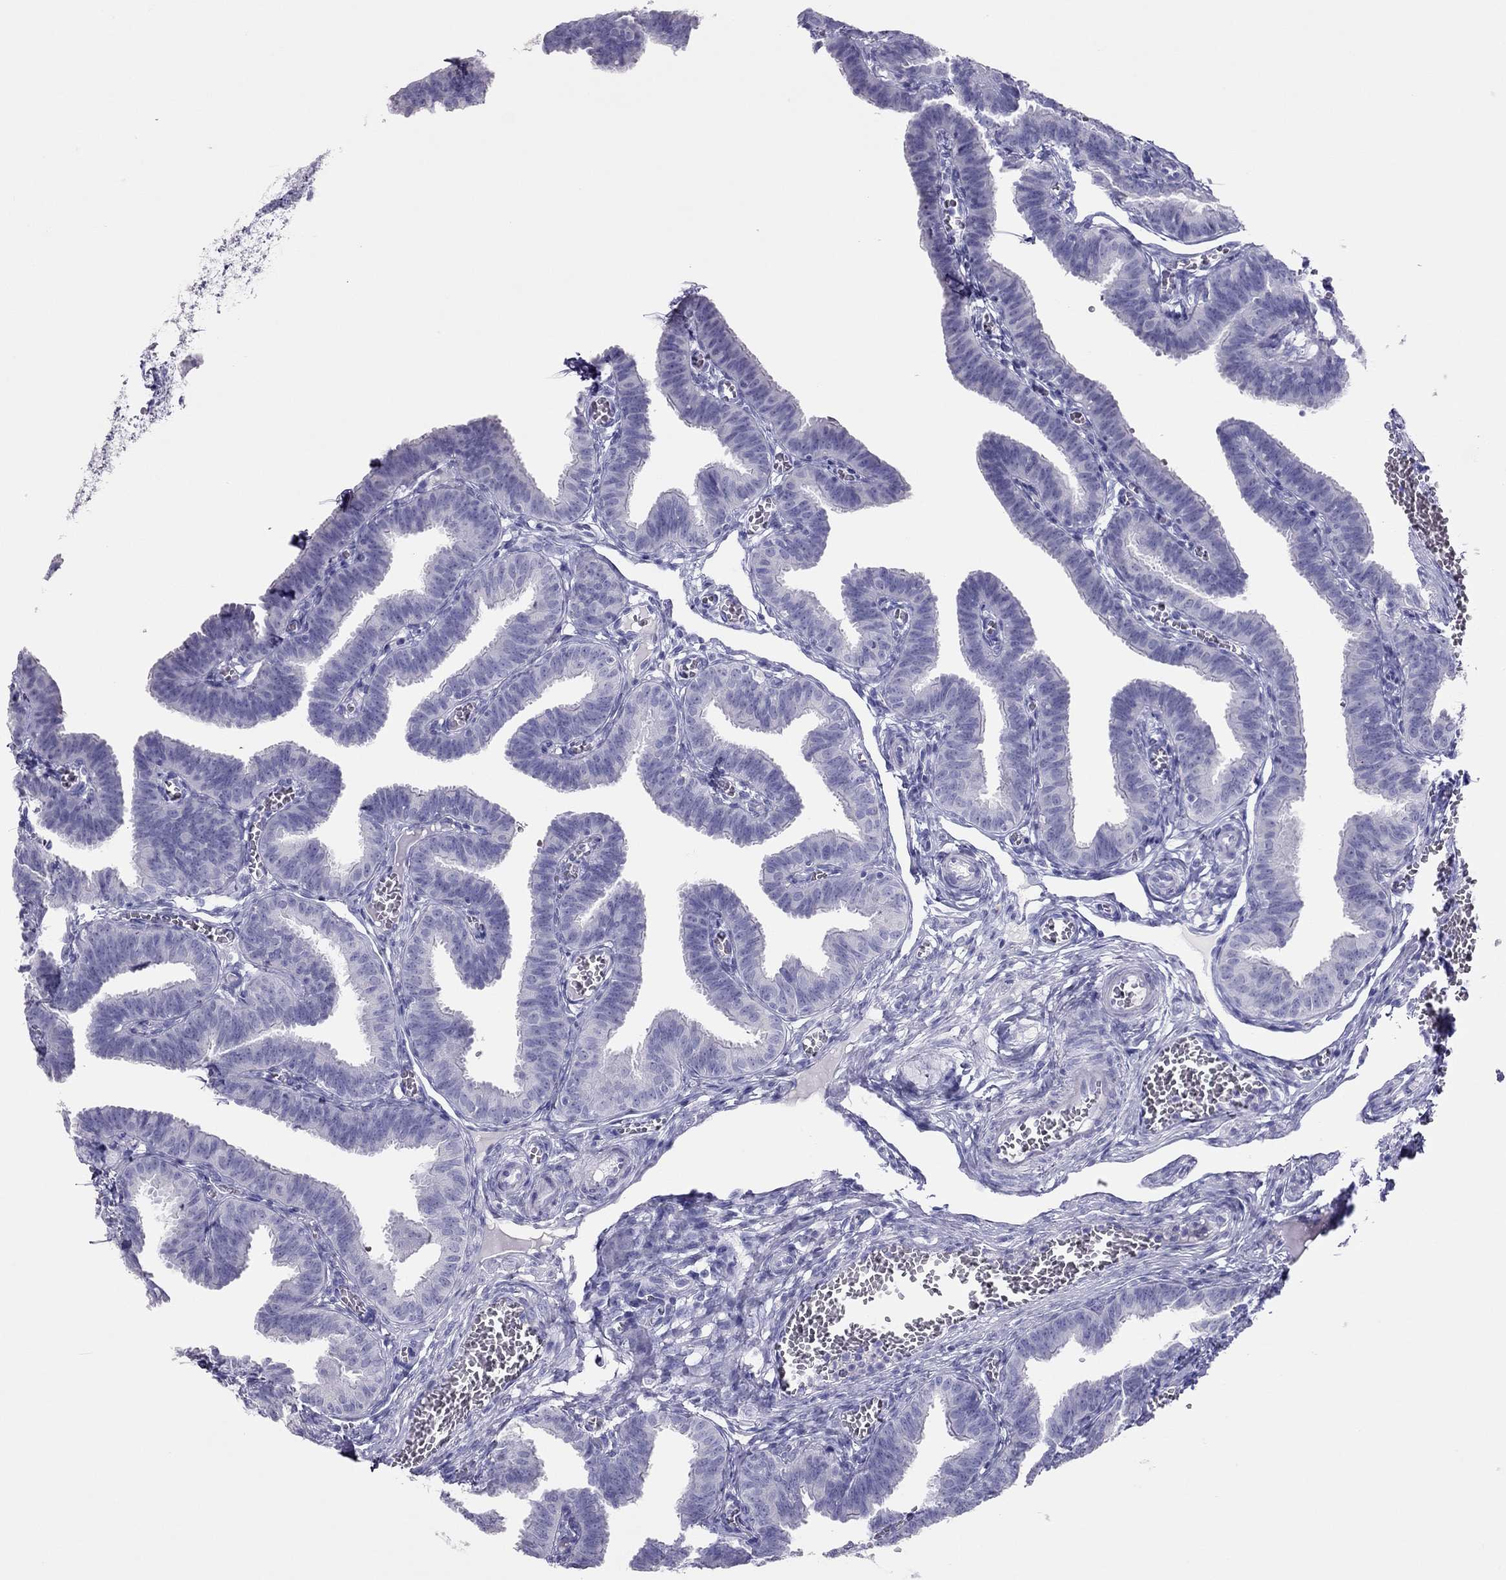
{"staining": {"intensity": "negative", "quantity": "none", "location": "none"}, "tissue": "fallopian tube", "cell_type": "Glandular cells", "image_type": "normal", "snomed": [{"axis": "morphology", "description": "Normal tissue, NOS"}, {"axis": "topography", "description": "Fallopian tube"}], "caption": "Immunohistochemical staining of unremarkable fallopian tube reveals no significant positivity in glandular cells. The staining is performed using DAB (3,3'-diaminobenzidine) brown chromogen with nuclei counter-stained in using hematoxylin.", "gene": "TSHB", "patient": {"sex": "female", "age": 25}}